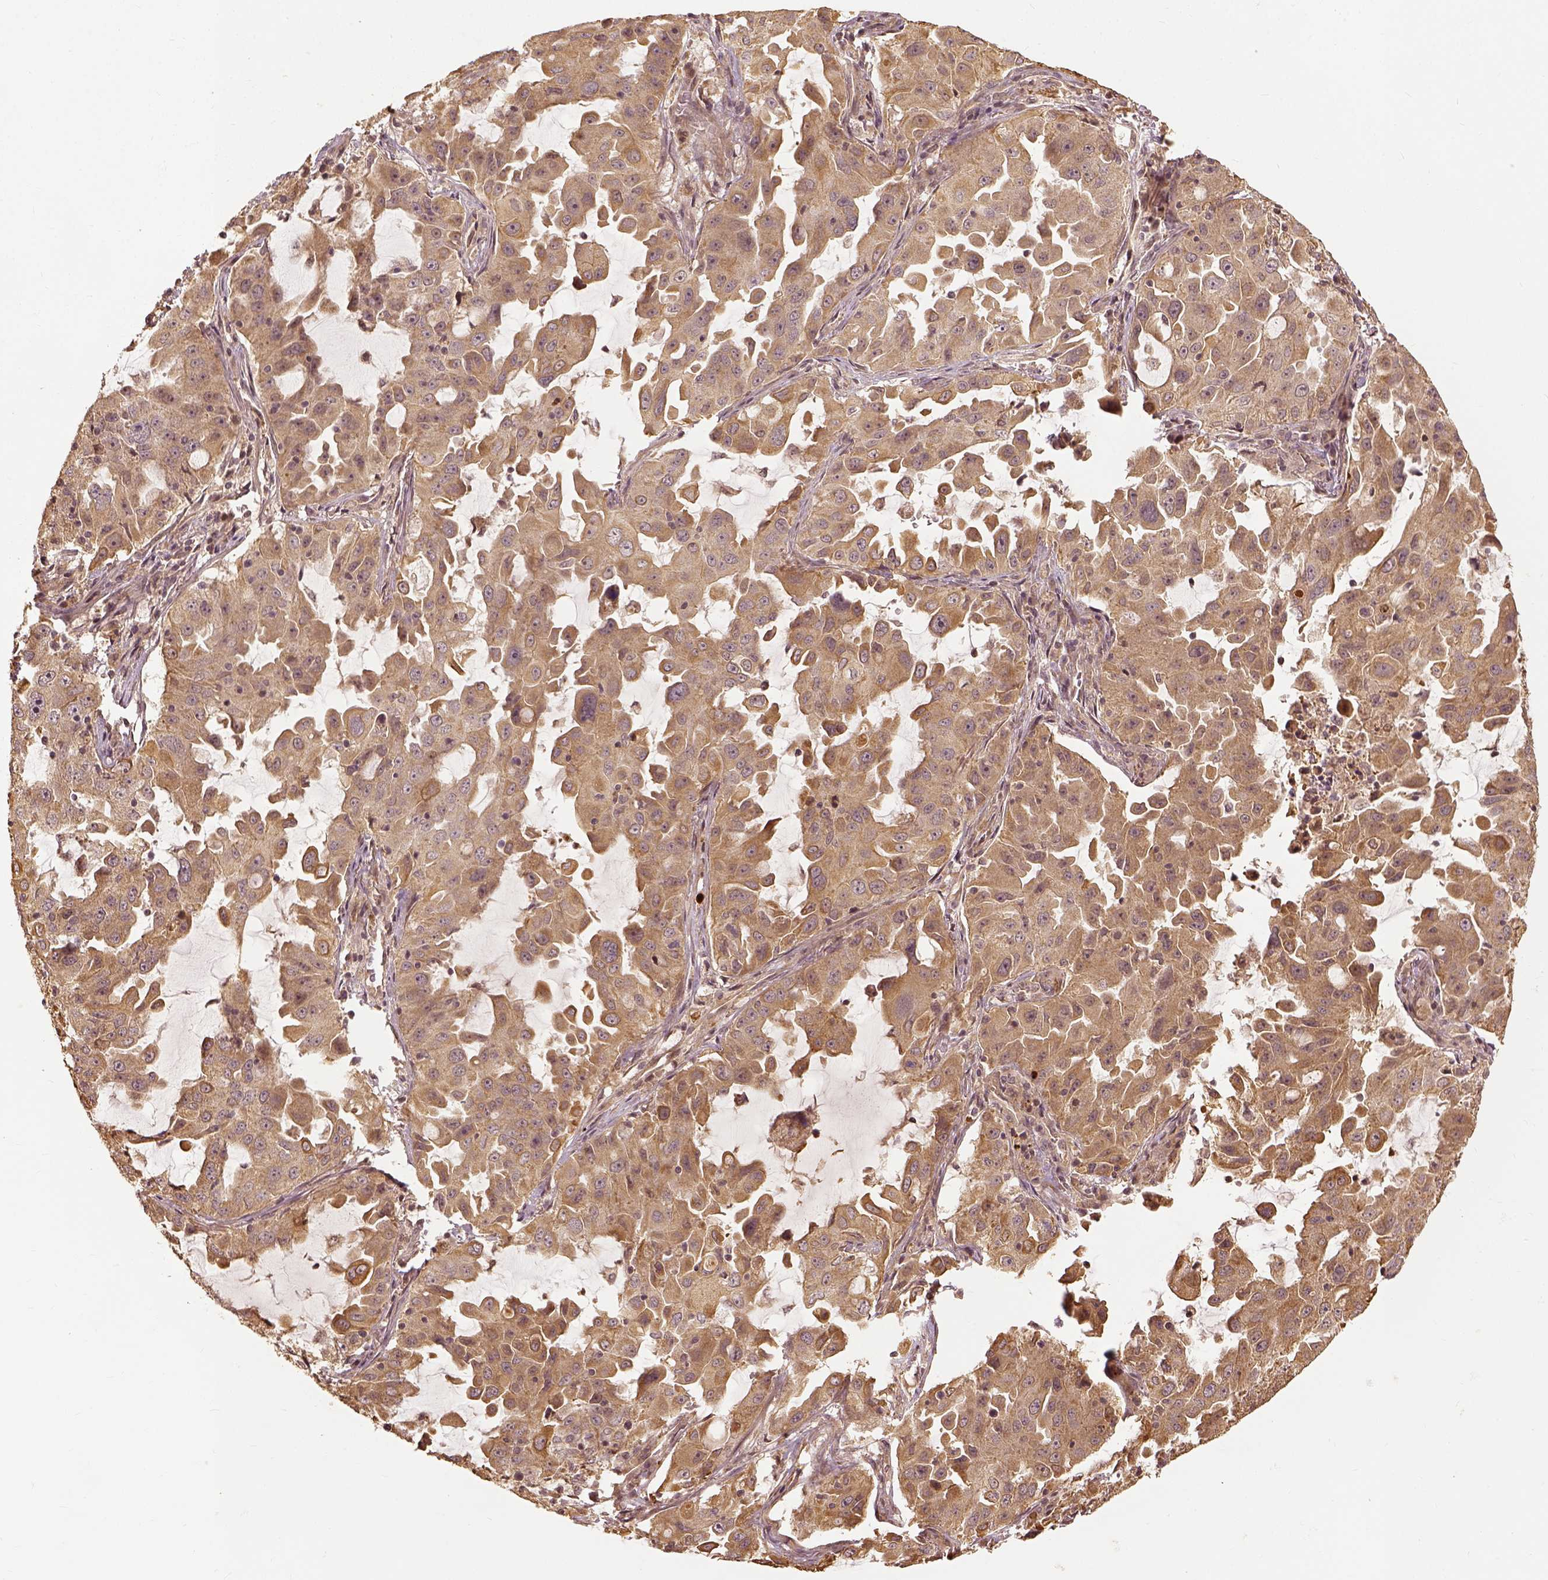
{"staining": {"intensity": "moderate", "quantity": ">75%", "location": "cytoplasmic/membranous"}, "tissue": "lung cancer", "cell_type": "Tumor cells", "image_type": "cancer", "snomed": [{"axis": "morphology", "description": "Adenocarcinoma, NOS"}, {"axis": "topography", "description": "Lung"}], "caption": "IHC histopathology image of neoplastic tissue: adenocarcinoma (lung) stained using immunohistochemistry shows medium levels of moderate protein expression localized specifically in the cytoplasmic/membranous of tumor cells, appearing as a cytoplasmic/membranous brown color.", "gene": "VEGFA", "patient": {"sex": "female", "age": 61}}